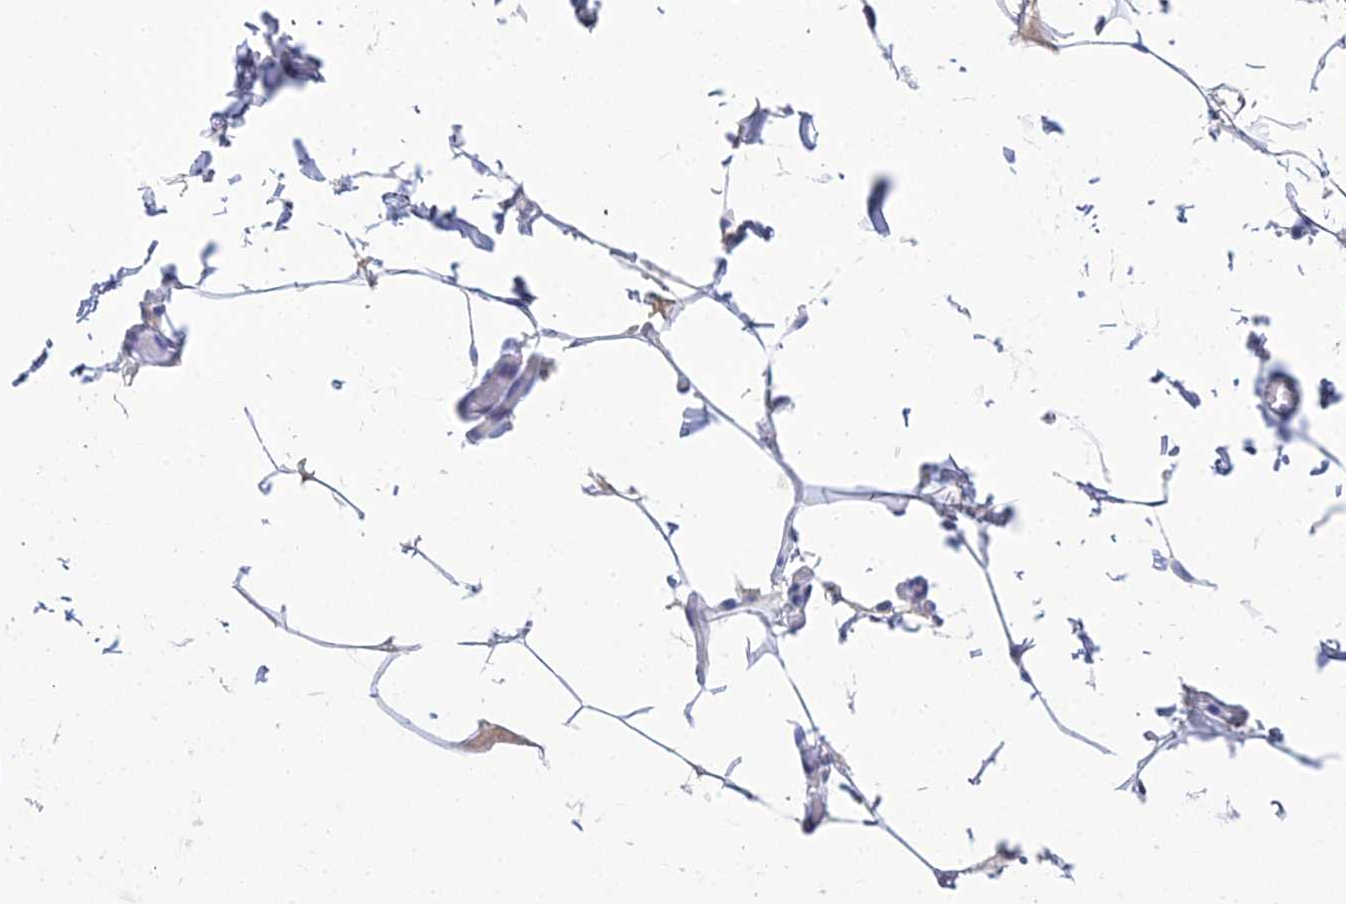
{"staining": {"intensity": "negative", "quantity": "none", "location": "none"}, "tissue": "adipose tissue", "cell_type": "Adipocytes", "image_type": "normal", "snomed": [{"axis": "morphology", "description": "Normal tissue, NOS"}, {"axis": "topography", "description": "Soft tissue"}, {"axis": "topography", "description": "Adipose tissue"}, {"axis": "topography", "description": "Vascular tissue"}, {"axis": "topography", "description": "Peripheral nerve tissue"}], "caption": "IHC of normal human adipose tissue demonstrates no expression in adipocytes.", "gene": "ZXDA", "patient": {"sex": "male", "age": 46}}